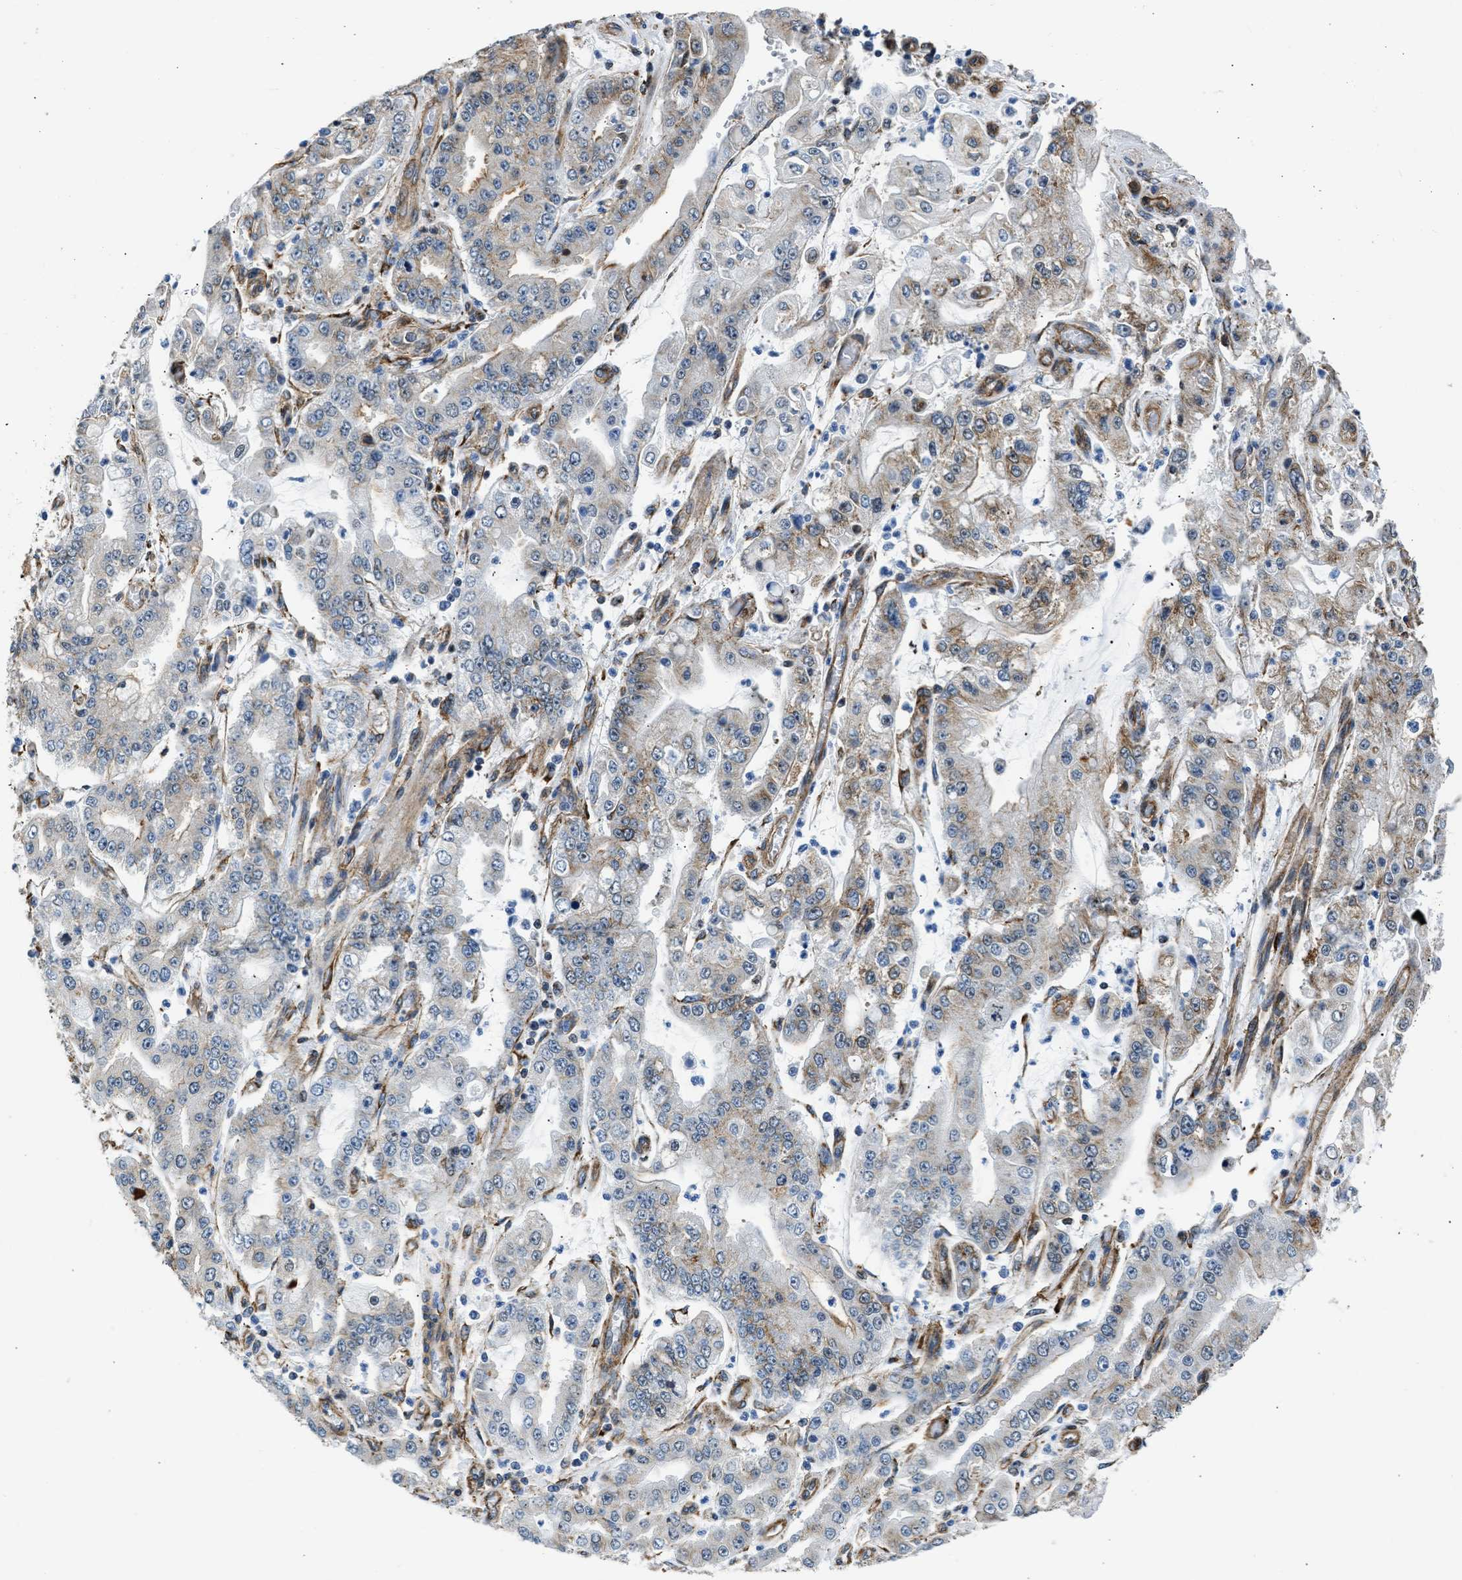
{"staining": {"intensity": "moderate", "quantity": "<25%", "location": "cytoplasmic/membranous"}, "tissue": "stomach cancer", "cell_type": "Tumor cells", "image_type": "cancer", "snomed": [{"axis": "morphology", "description": "Adenocarcinoma, NOS"}, {"axis": "topography", "description": "Stomach"}], "caption": "Stomach adenocarcinoma stained with DAB (3,3'-diaminobenzidine) immunohistochemistry displays low levels of moderate cytoplasmic/membranous staining in approximately <25% of tumor cells.", "gene": "SEPTIN2", "patient": {"sex": "male", "age": 76}}